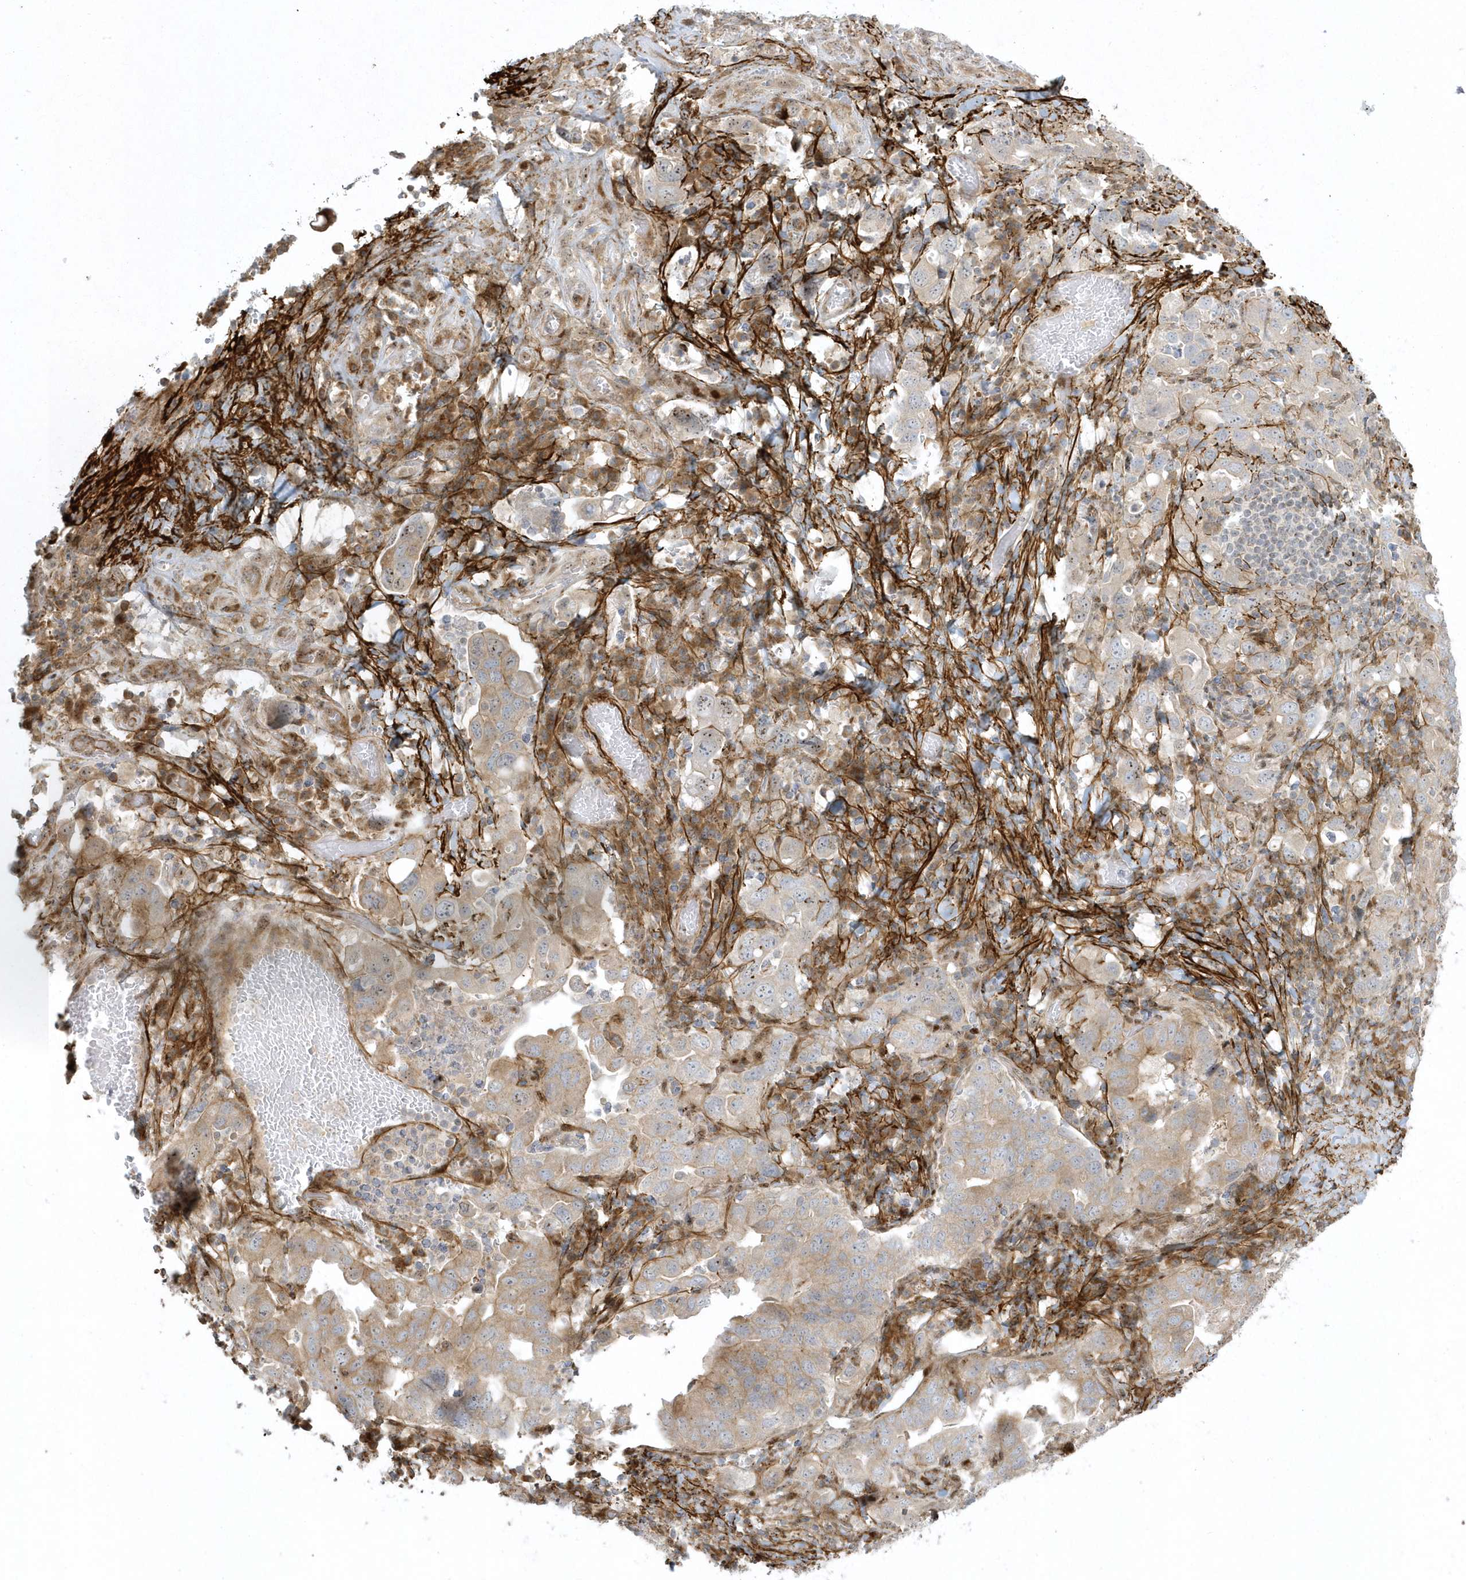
{"staining": {"intensity": "moderate", "quantity": "<25%", "location": "cytoplasmic/membranous"}, "tissue": "stomach cancer", "cell_type": "Tumor cells", "image_type": "cancer", "snomed": [{"axis": "morphology", "description": "Adenocarcinoma, NOS"}, {"axis": "topography", "description": "Stomach, upper"}], "caption": "Adenocarcinoma (stomach) was stained to show a protein in brown. There is low levels of moderate cytoplasmic/membranous staining in about <25% of tumor cells.", "gene": "MASP2", "patient": {"sex": "male", "age": 62}}